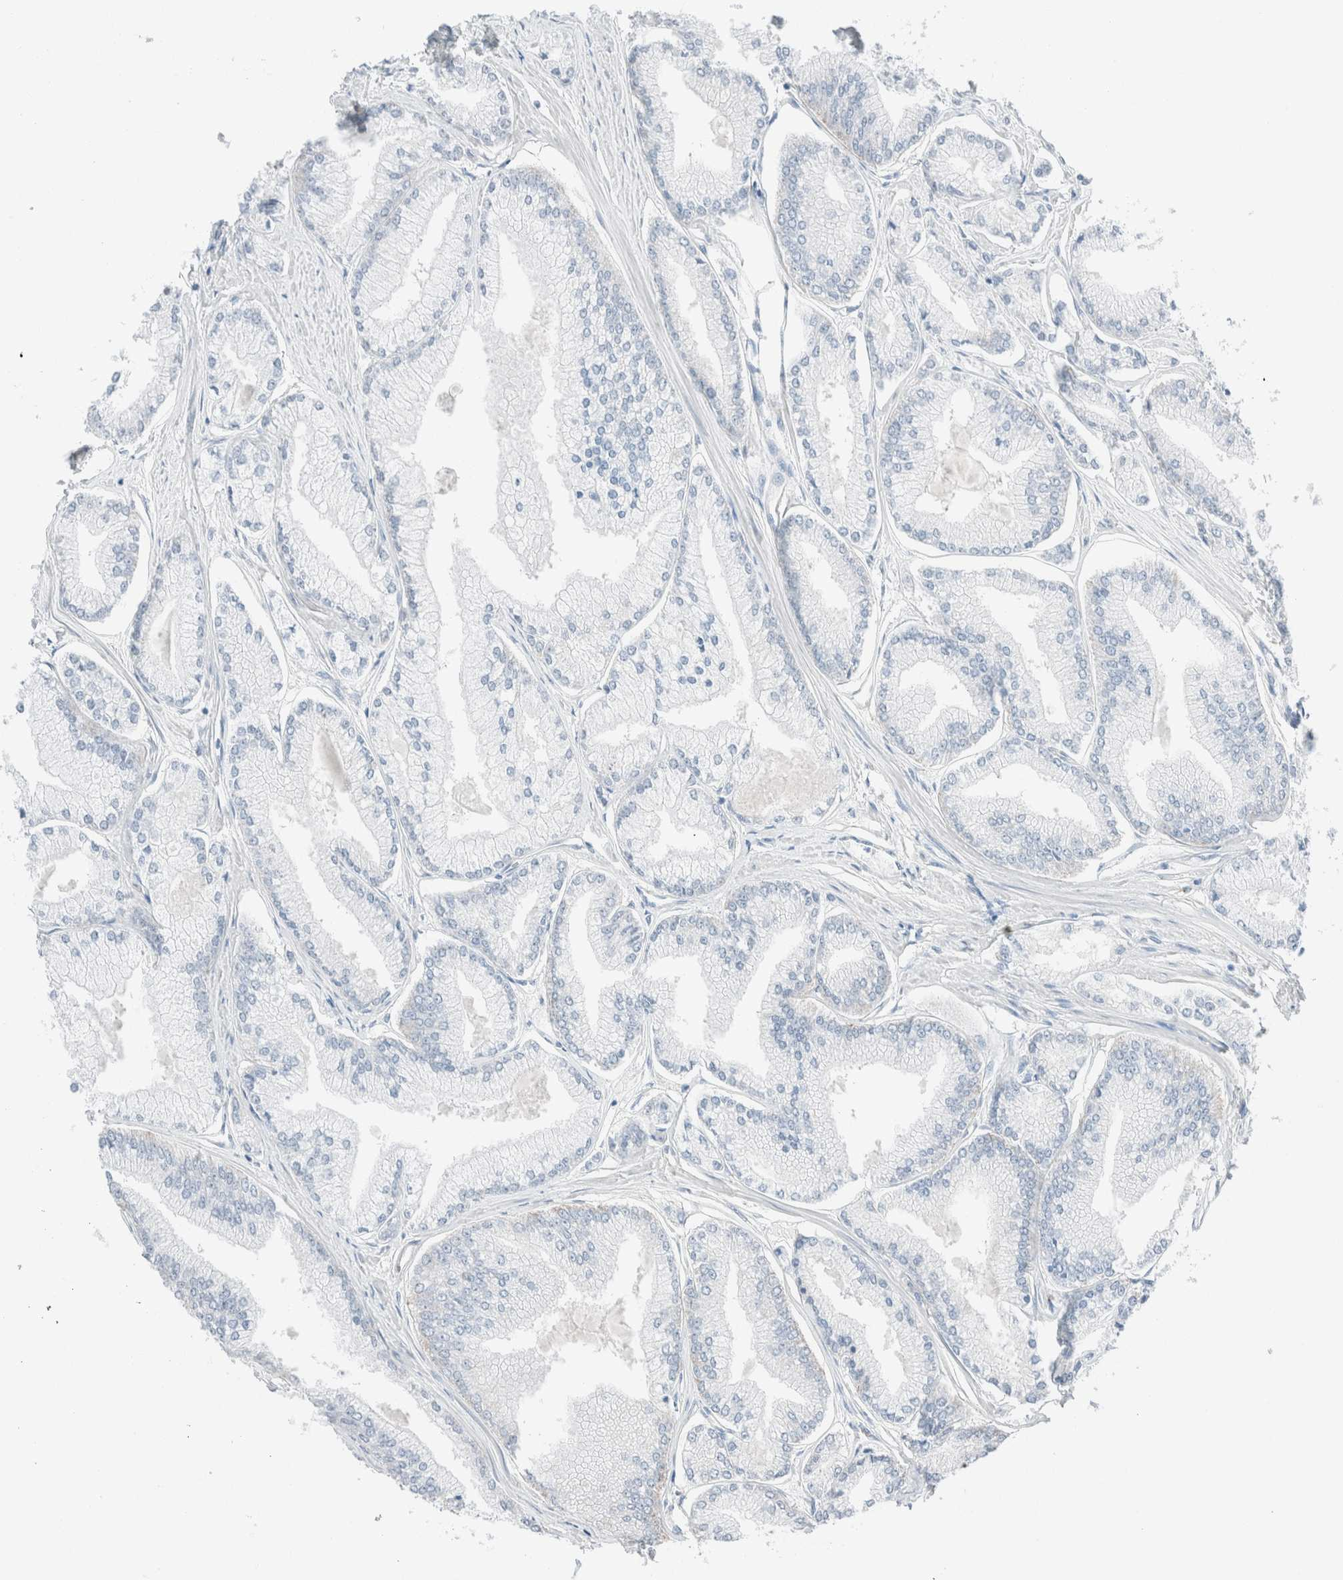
{"staining": {"intensity": "negative", "quantity": "none", "location": "none"}, "tissue": "prostate cancer", "cell_type": "Tumor cells", "image_type": "cancer", "snomed": [{"axis": "morphology", "description": "Adenocarcinoma, Low grade"}, {"axis": "topography", "description": "Prostate"}], "caption": "Human prostate adenocarcinoma (low-grade) stained for a protein using immunohistochemistry (IHC) exhibits no staining in tumor cells.", "gene": "CASC3", "patient": {"sex": "male", "age": 52}}